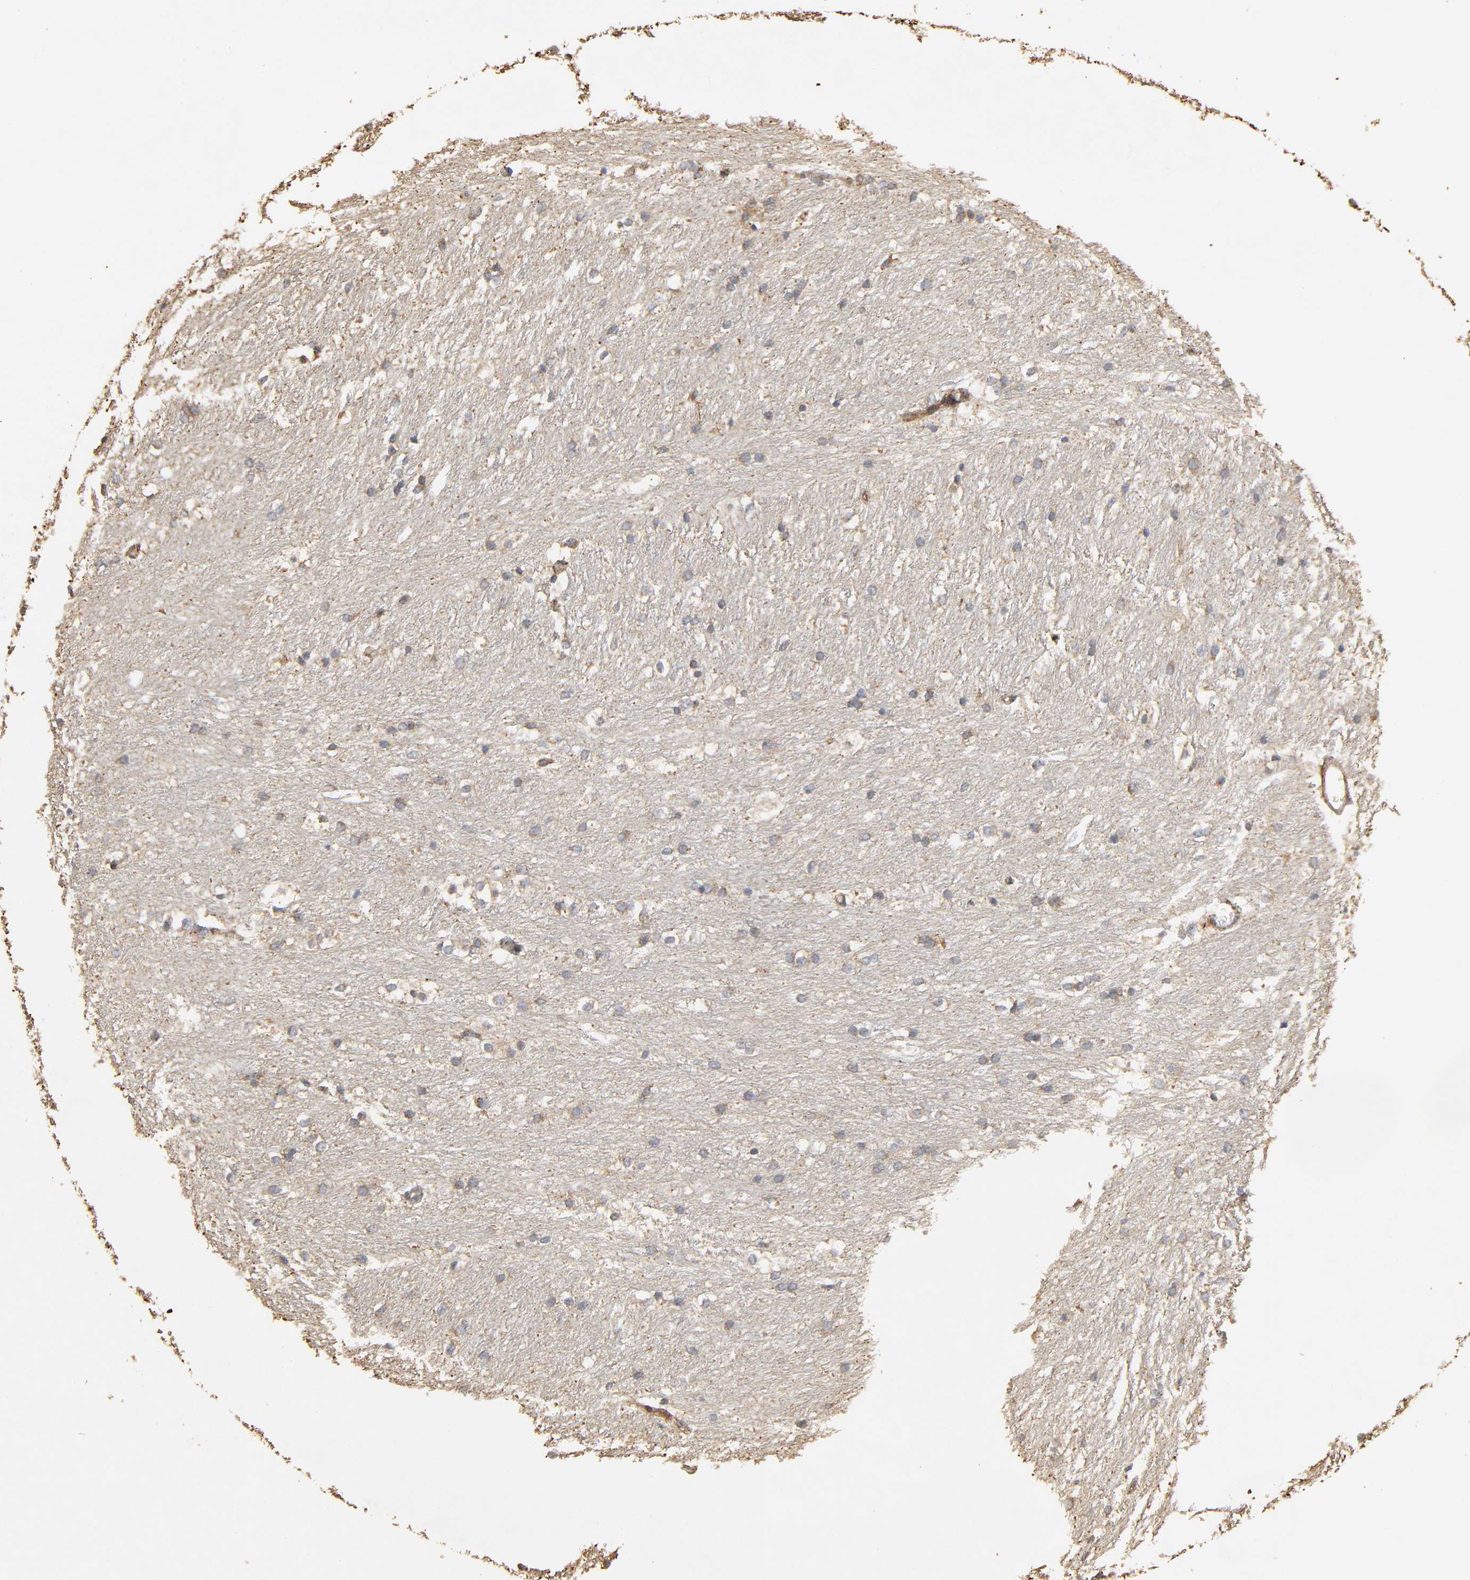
{"staining": {"intensity": "weak", "quantity": "25%-75%", "location": "cytoplasmic/membranous"}, "tissue": "caudate", "cell_type": "Glial cells", "image_type": "normal", "snomed": [{"axis": "morphology", "description": "Normal tissue, NOS"}, {"axis": "topography", "description": "Lateral ventricle wall"}], "caption": "High-power microscopy captured an immunohistochemistry (IHC) histopathology image of normal caudate, revealing weak cytoplasmic/membranous expression in approximately 25%-75% of glial cells. (DAB (3,3'-diaminobenzidine) IHC, brown staining for protein, blue staining for nuclei).", "gene": "POR", "patient": {"sex": "female", "age": 19}}